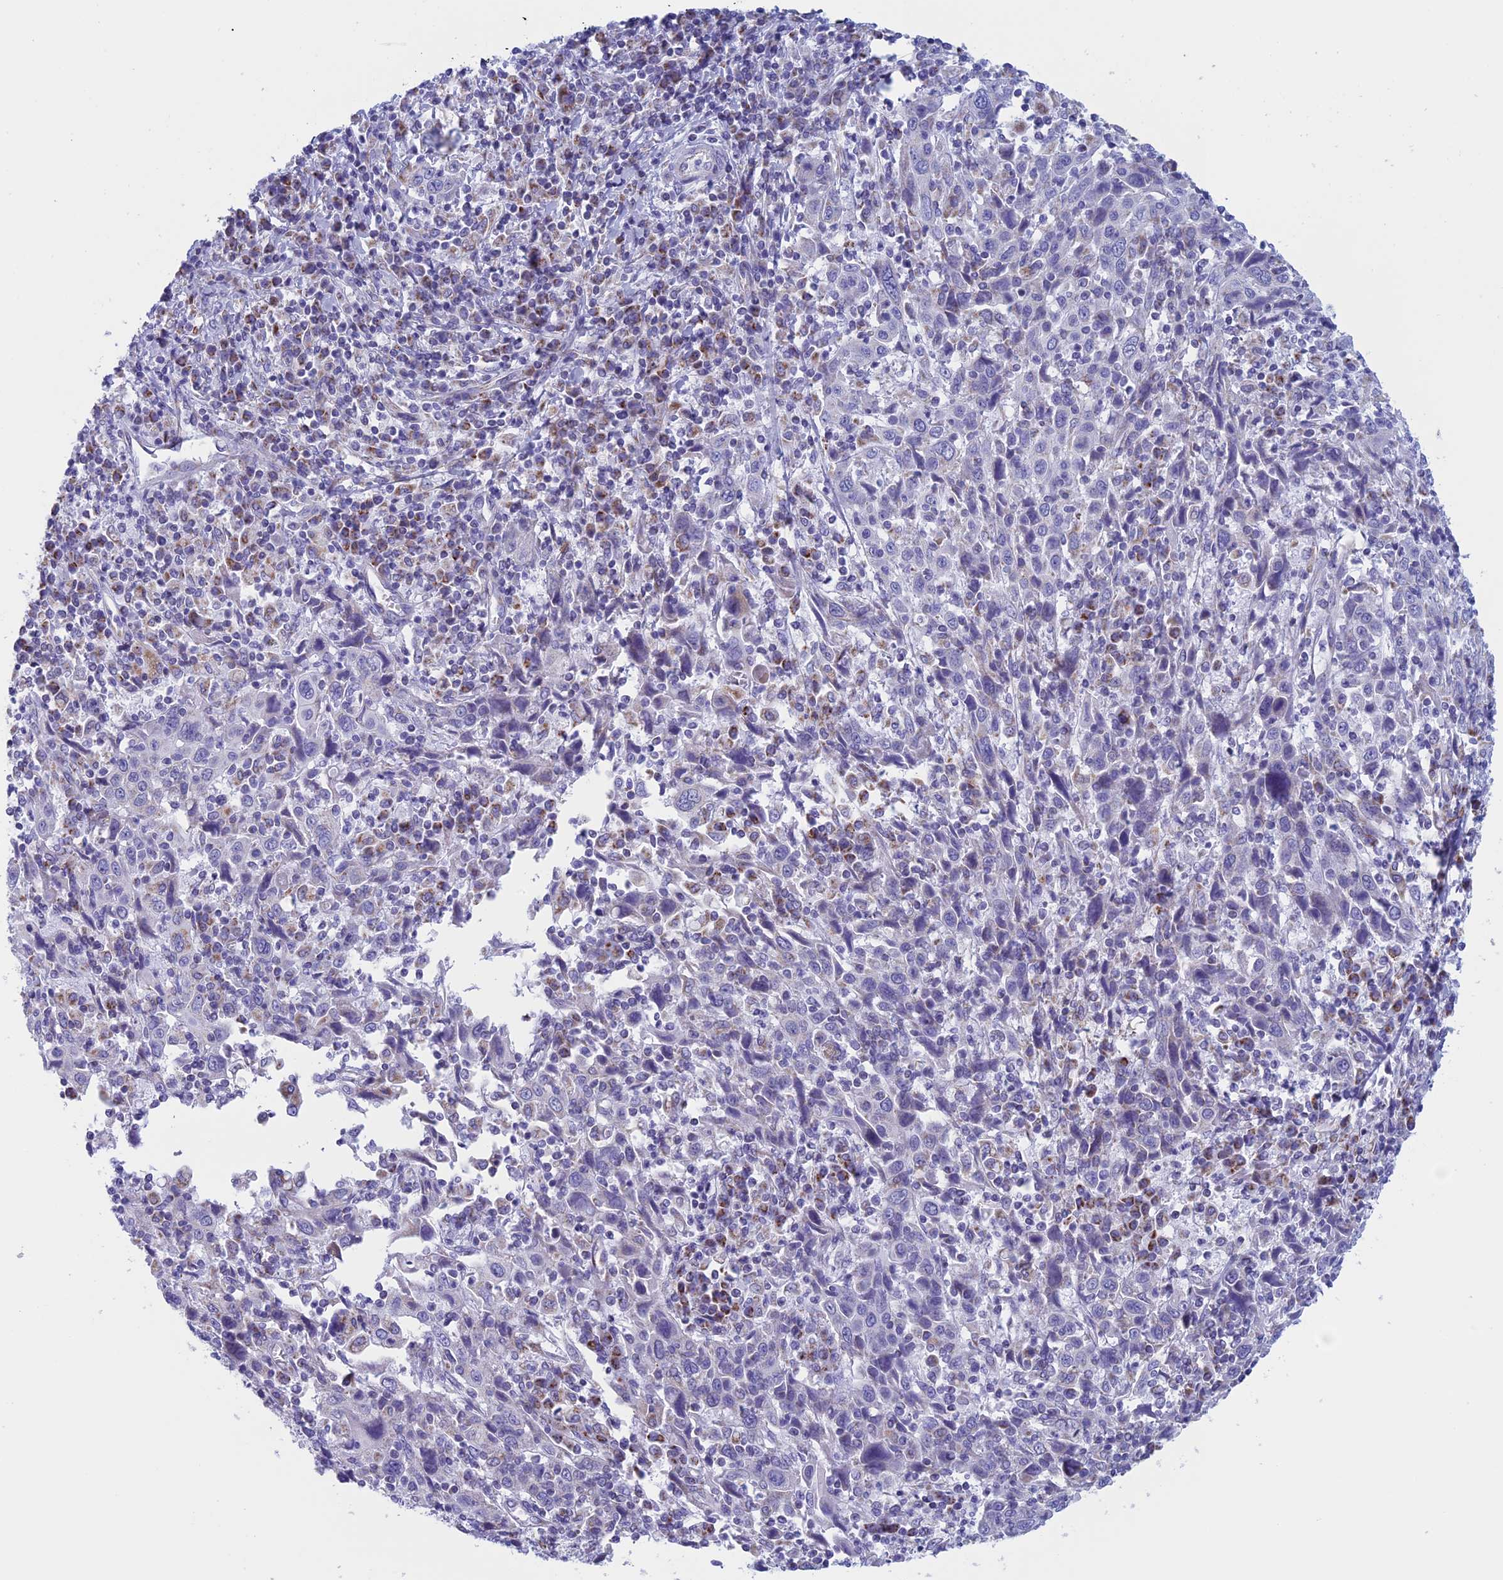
{"staining": {"intensity": "negative", "quantity": "none", "location": "none"}, "tissue": "cervical cancer", "cell_type": "Tumor cells", "image_type": "cancer", "snomed": [{"axis": "morphology", "description": "Squamous cell carcinoma, NOS"}, {"axis": "topography", "description": "Cervix"}], "caption": "Human squamous cell carcinoma (cervical) stained for a protein using immunohistochemistry reveals no staining in tumor cells.", "gene": "NDUFB9", "patient": {"sex": "female", "age": 46}}